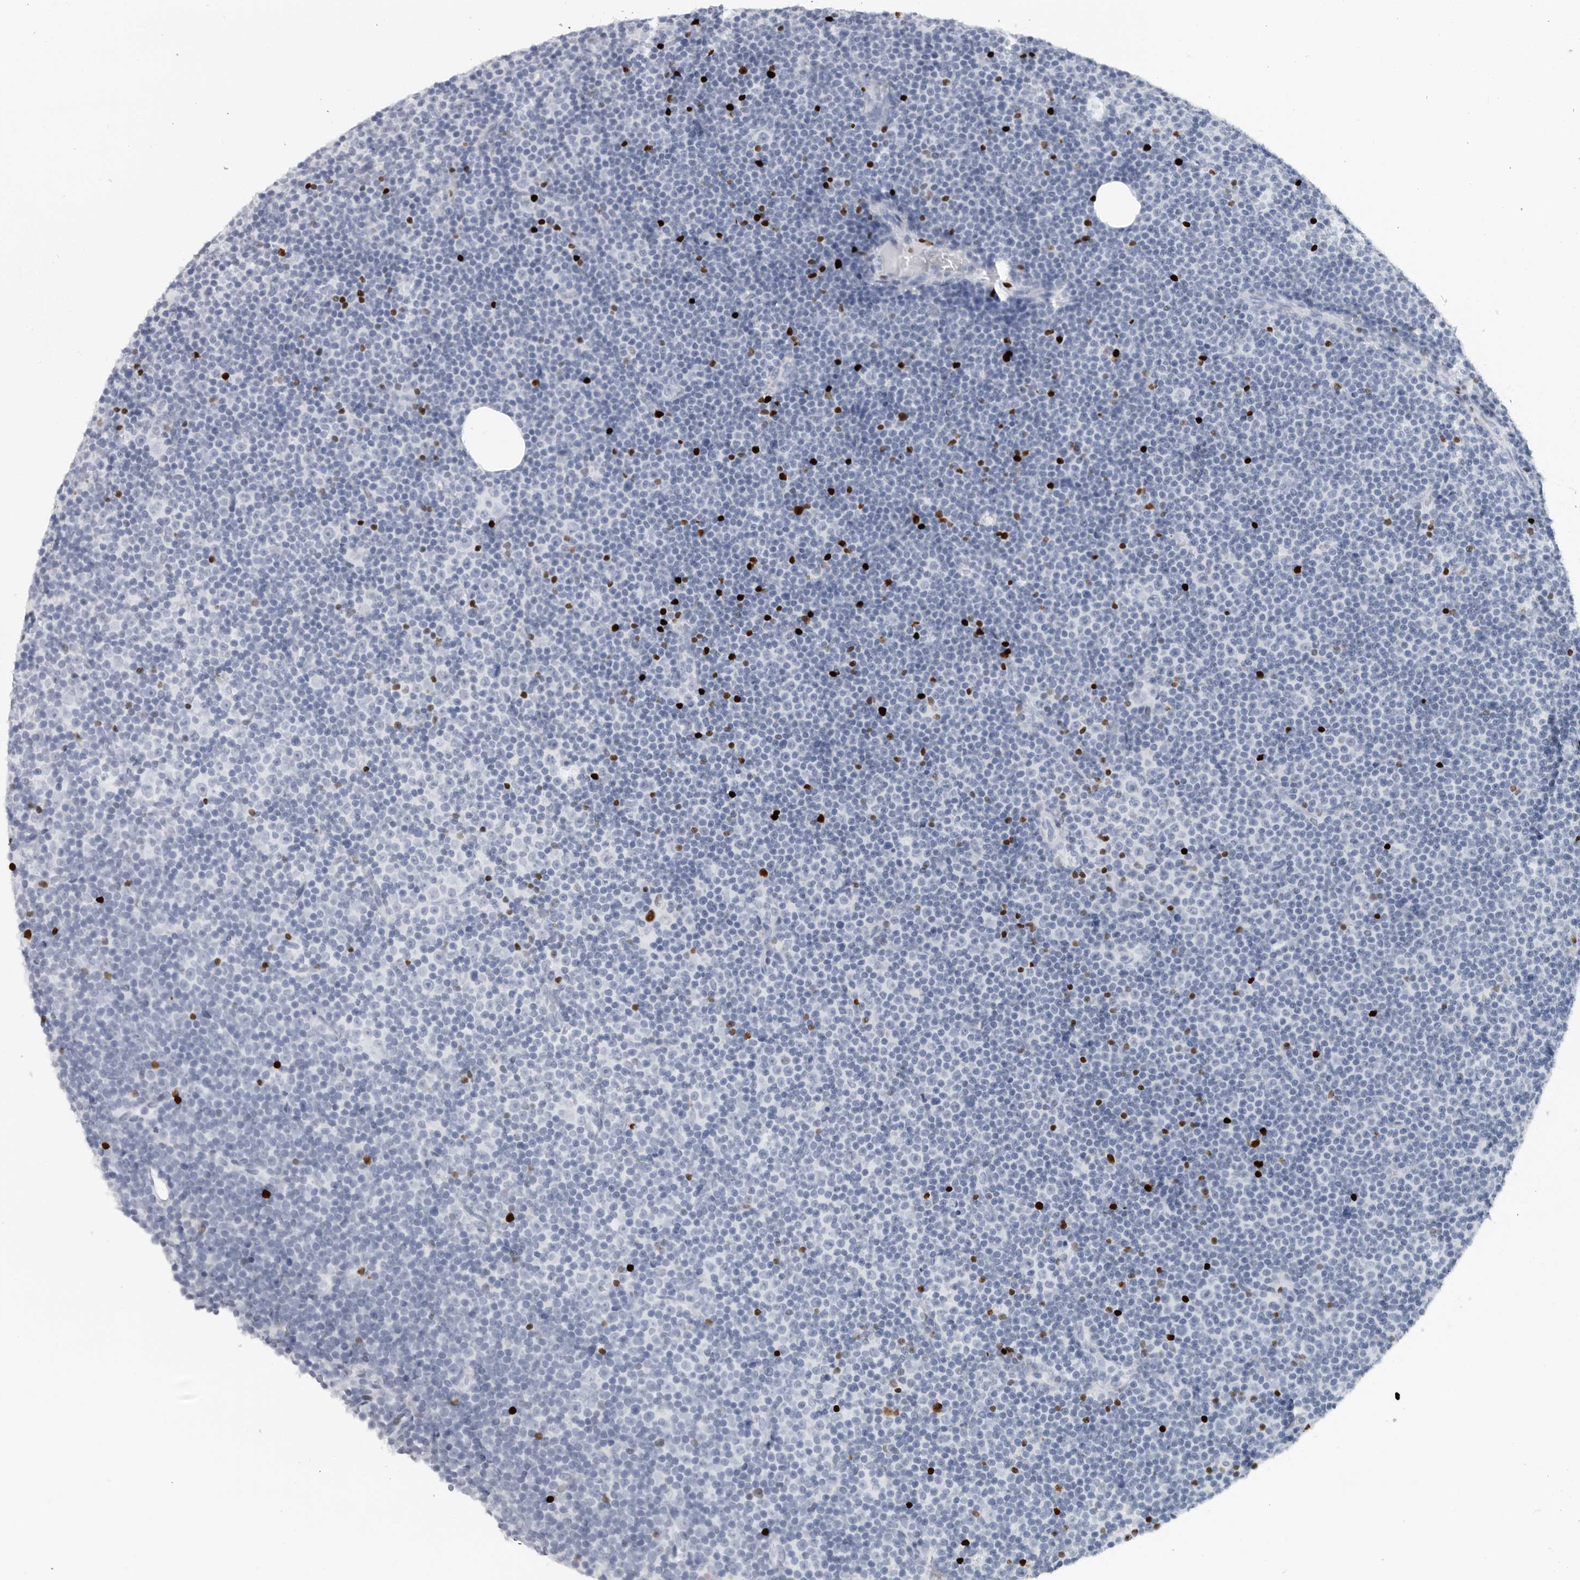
{"staining": {"intensity": "negative", "quantity": "none", "location": "none"}, "tissue": "lymphoma", "cell_type": "Tumor cells", "image_type": "cancer", "snomed": [{"axis": "morphology", "description": "Malignant lymphoma, non-Hodgkin's type, Low grade"}, {"axis": "topography", "description": "Lymph node"}], "caption": "Tumor cells show no significant protein positivity in malignant lymphoma, non-Hodgkin's type (low-grade).", "gene": "SATB2", "patient": {"sex": "female", "age": 67}}